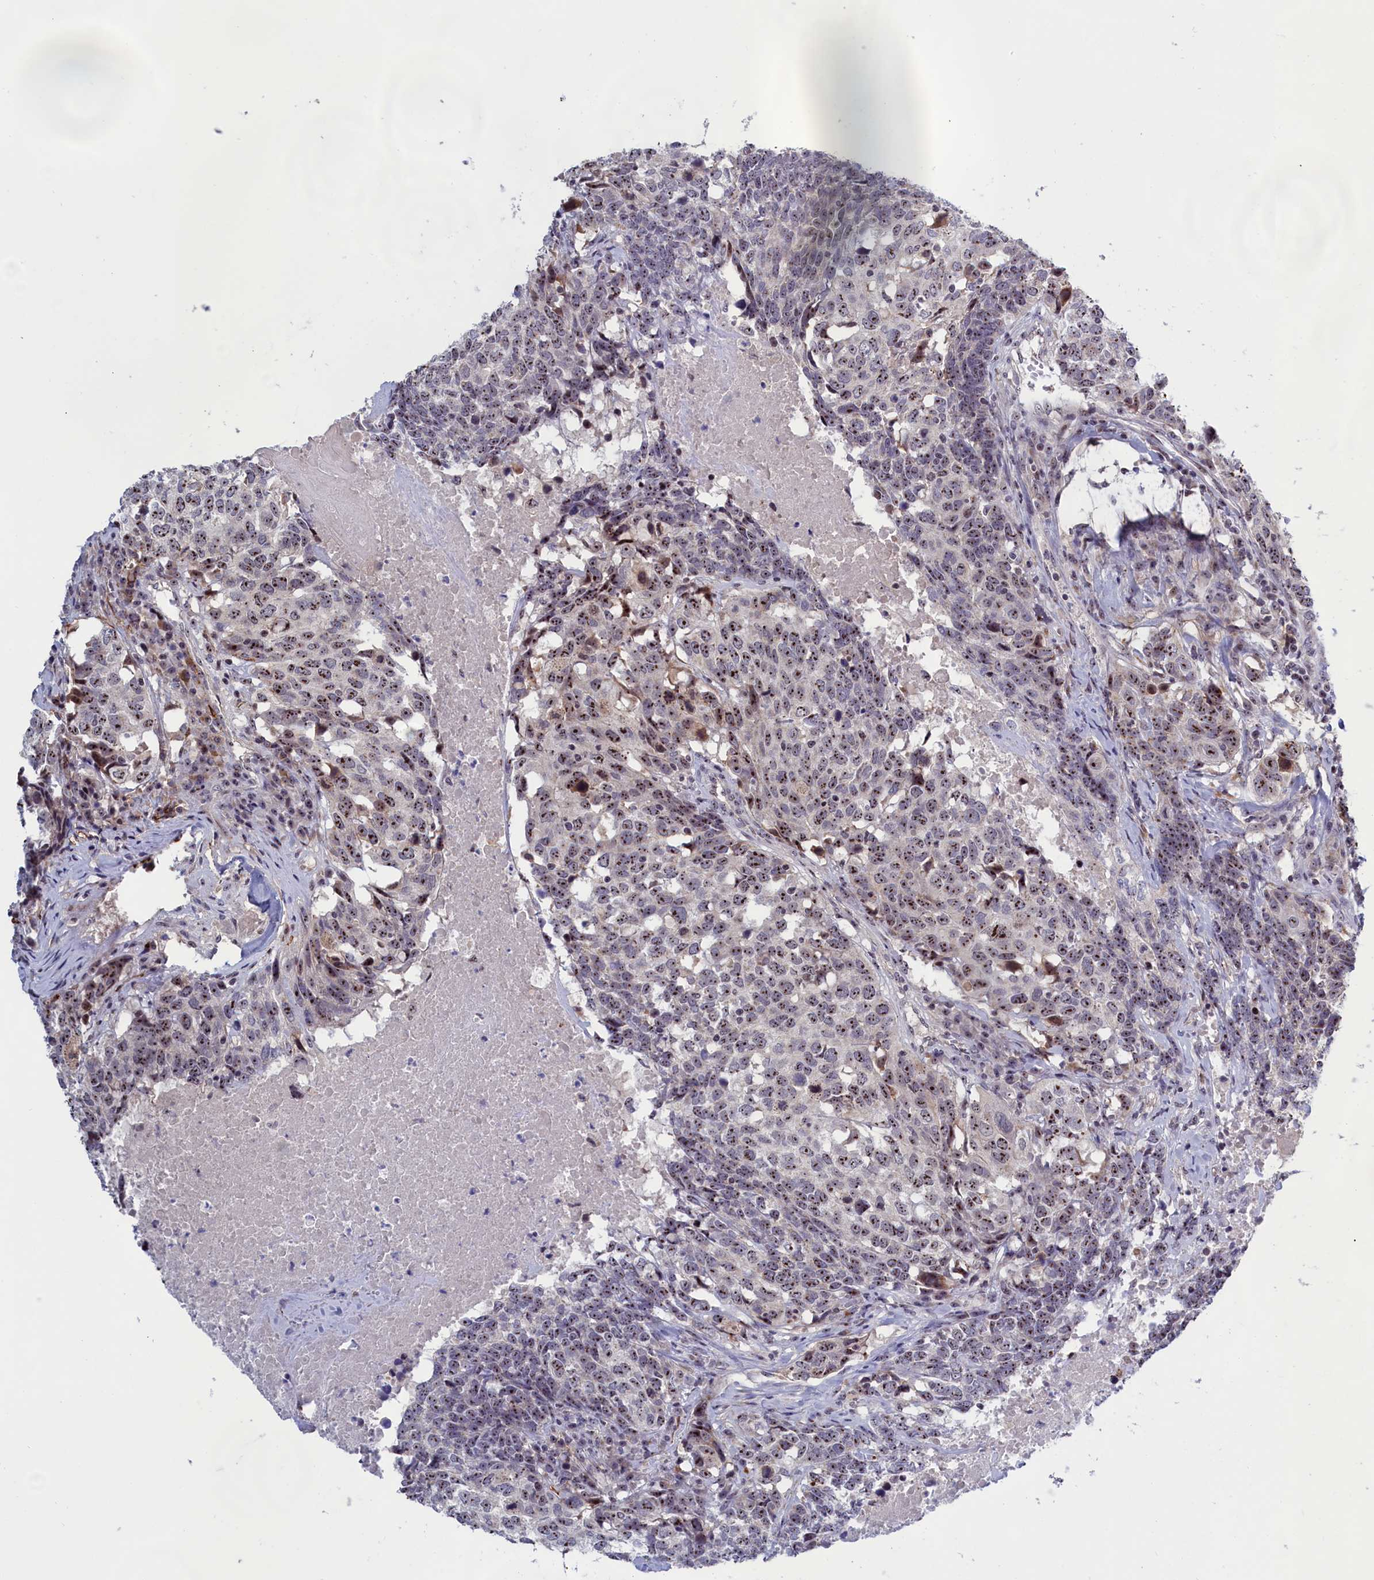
{"staining": {"intensity": "strong", "quantity": "25%-75%", "location": "nuclear"}, "tissue": "head and neck cancer", "cell_type": "Tumor cells", "image_type": "cancer", "snomed": [{"axis": "morphology", "description": "Squamous cell carcinoma, NOS"}, {"axis": "topography", "description": "Head-Neck"}], "caption": "Head and neck cancer (squamous cell carcinoma) stained for a protein displays strong nuclear positivity in tumor cells.", "gene": "PPAN", "patient": {"sex": "male", "age": 66}}